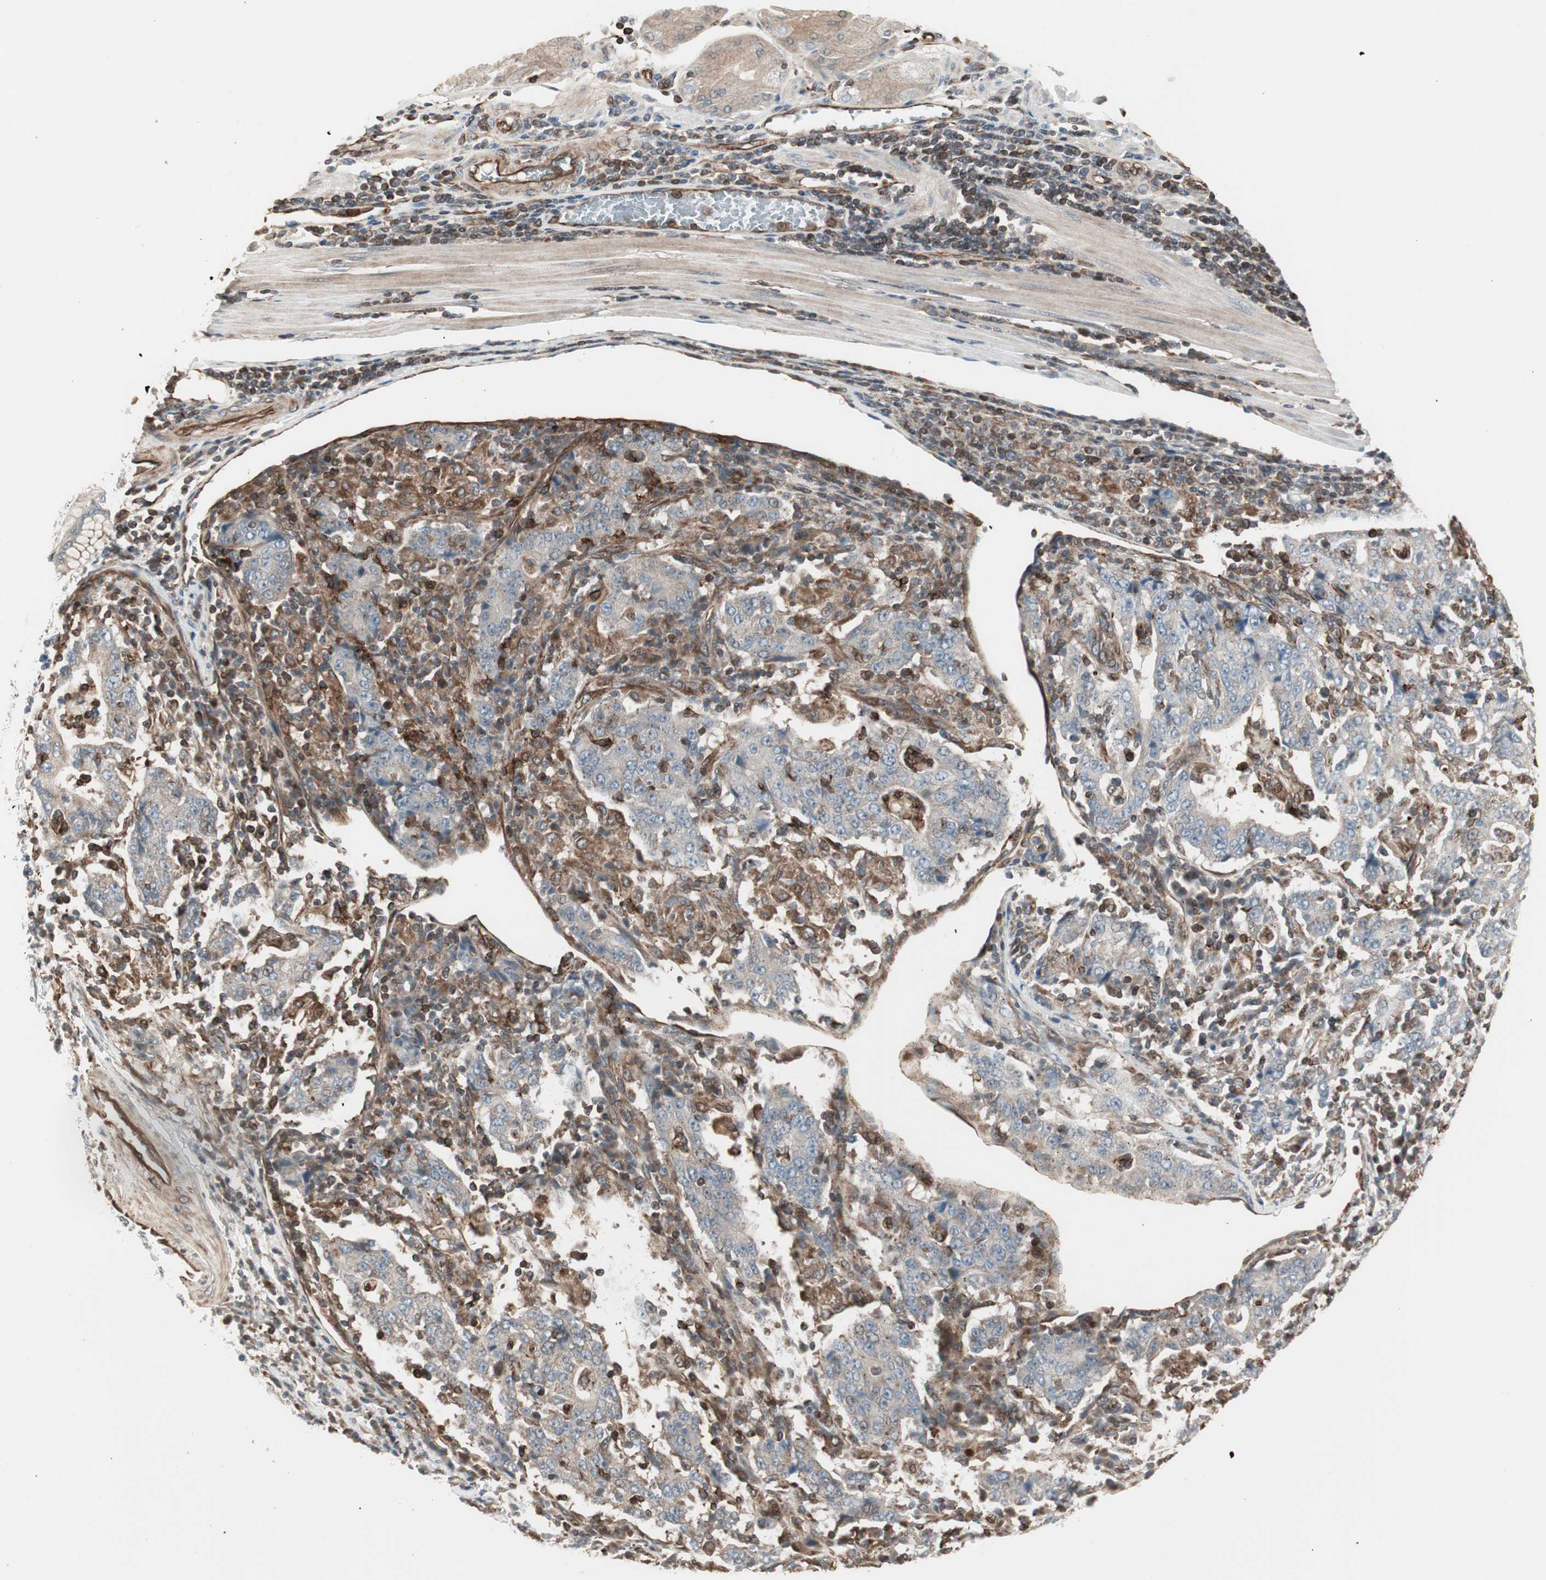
{"staining": {"intensity": "weak", "quantity": ">75%", "location": "cytoplasmic/membranous"}, "tissue": "stomach cancer", "cell_type": "Tumor cells", "image_type": "cancer", "snomed": [{"axis": "morphology", "description": "Normal tissue, NOS"}, {"axis": "morphology", "description": "Adenocarcinoma, NOS"}, {"axis": "topography", "description": "Stomach, upper"}, {"axis": "topography", "description": "Stomach"}], "caption": "Stomach cancer stained with DAB (3,3'-diaminobenzidine) IHC exhibits low levels of weak cytoplasmic/membranous positivity in approximately >75% of tumor cells. Using DAB (brown) and hematoxylin (blue) stains, captured at high magnification using brightfield microscopy.", "gene": "MAD2L2", "patient": {"sex": "male", "age": 59}}